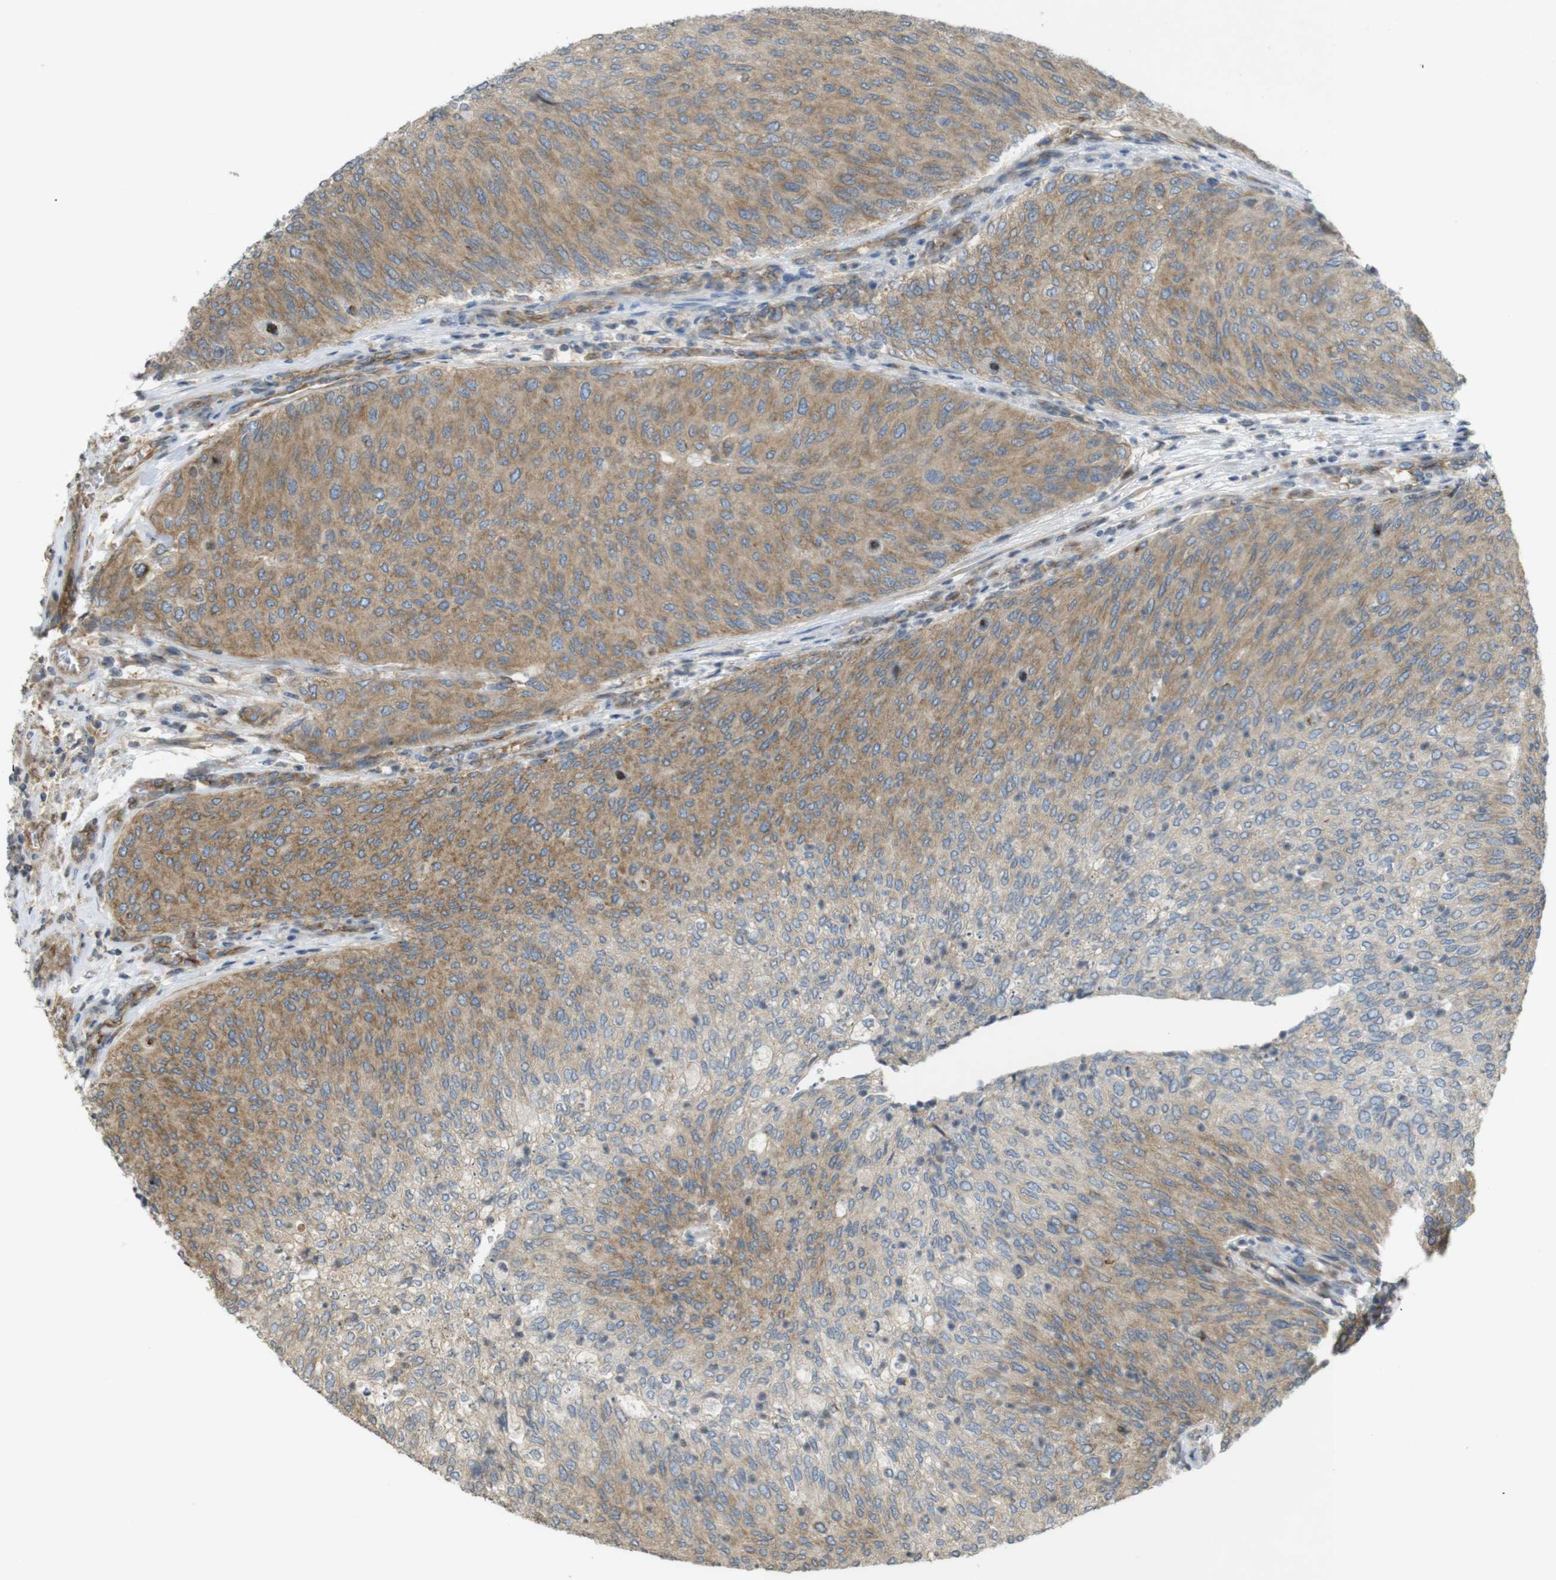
{"staining": {"intensity": "moderate", "quantity": ">75%", "location": "cytoplasmic/membranous"}, "tissue": "urothelial cancer", "cell_type": "Tumor cells", "image_type": "cancer", "snomed": [{"axis": "morphology", "description": "Urothelial carcinoma, Low grade"}, {"axis": "topography", "description": "Urinary bladder"}], "caption": "Human low-grade urothelial carcinoma stained with a brown dye demonstrates moderate cytoplasmic/membranous positive staining in about >75% of tumor cells.", "gene": "KIF5B", "patient": {"sex": "female", "age": 79}}